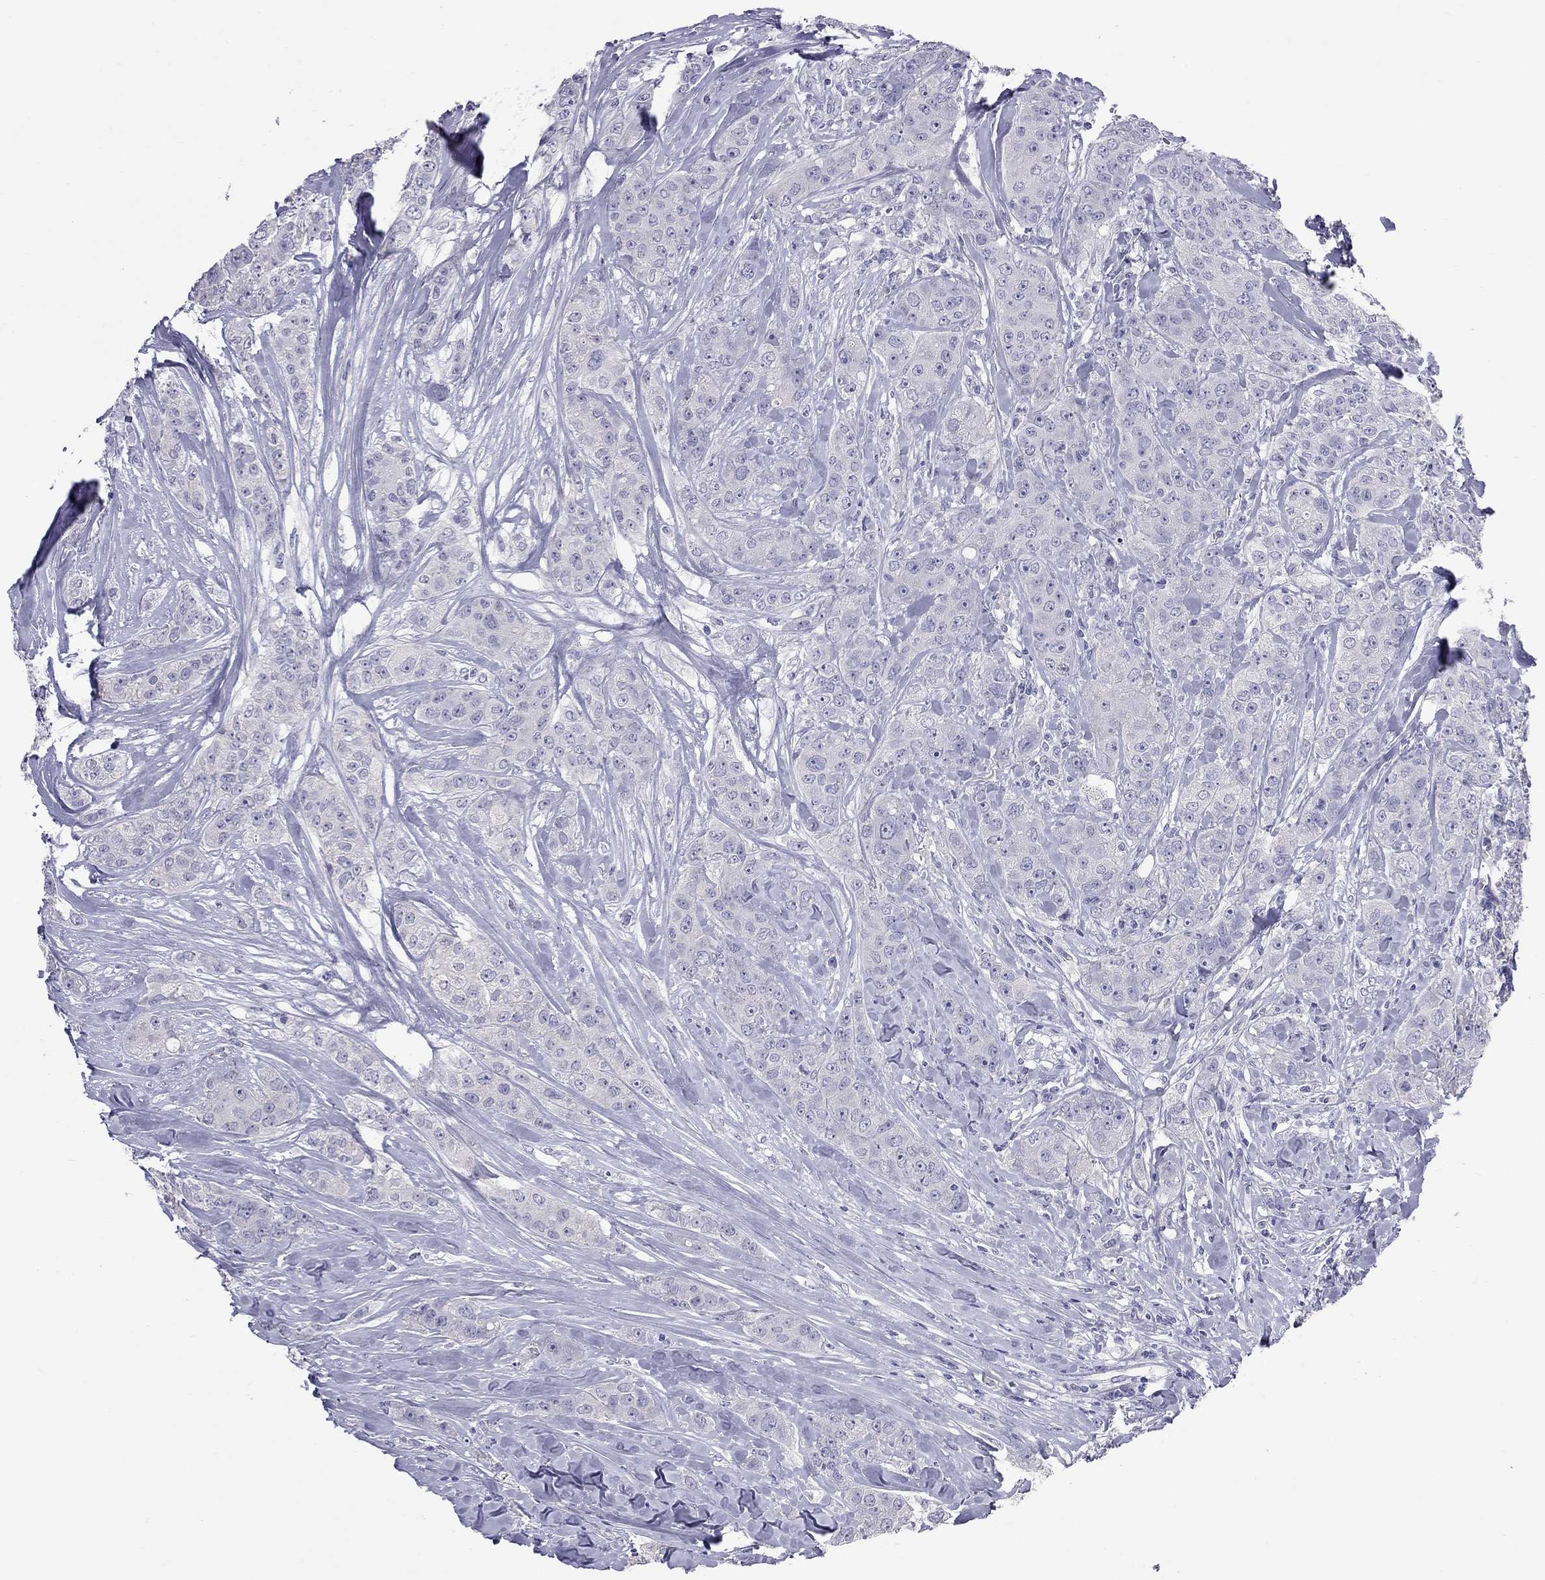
{"staining": {"intensity": "negative", "quantity": "none", "location": "none"}, "tissue": "breast cancer", "cell_type": "Tumor cells", "image_type": "cancer", "snomed": [{"axis": "morphology", "description": "Duct carcinoma"}, {"axis": "topography", "description": "Breast"}], "caption": "Immunohistochemistry (IHC) photomicrograph of neoplastic tissue: breast cancer (intraductal carcinoma) stained with DAB reveals no significant protein expression in tumor cells.", "gene": "CFAP91", "patient": {"sex": "female", "age": 43}}